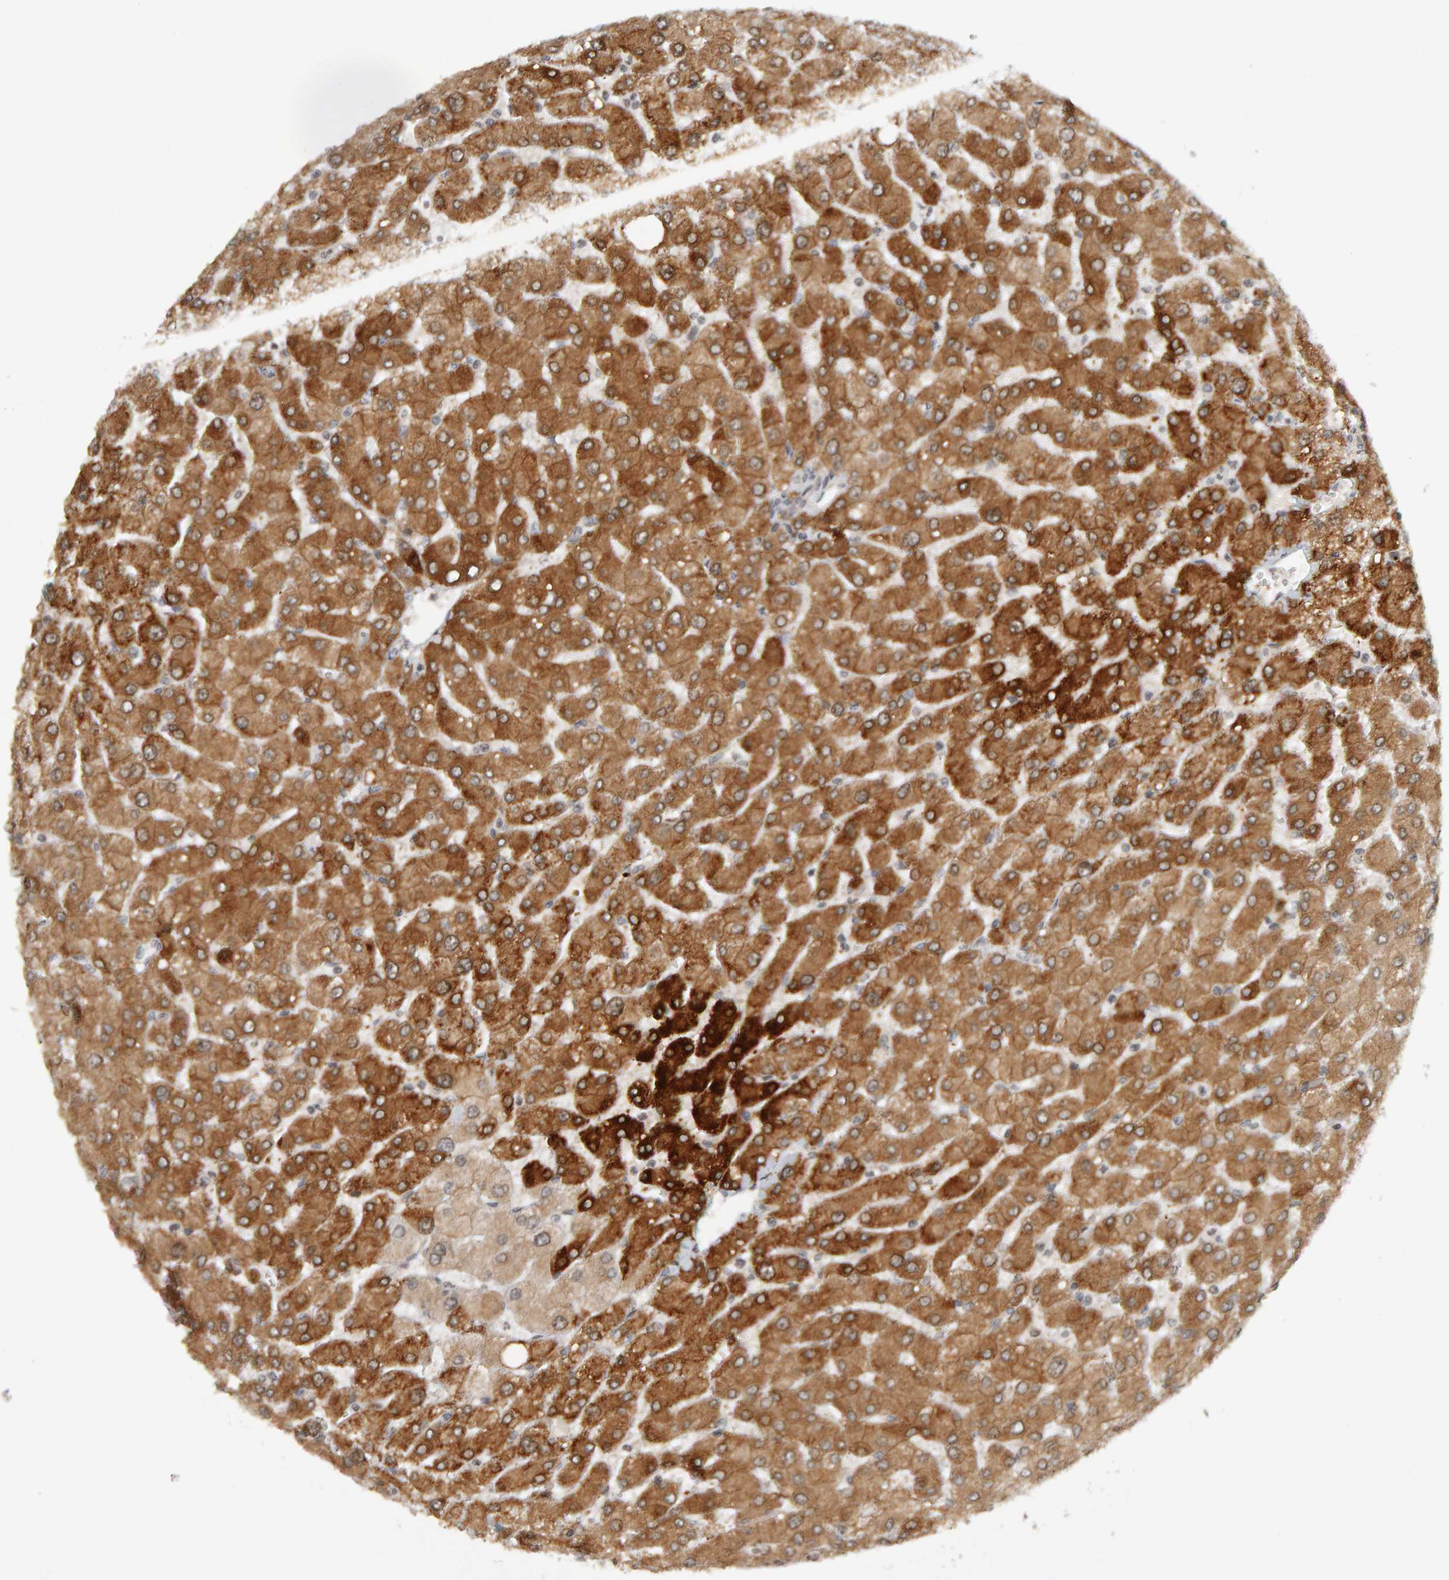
{"staining": {"intensity": "negative", "quantity": "none", "location": "none"}, "tissue": "liver", "cell_type": "Cholangiocytes", "image_type": "normal", "snomed": [{"axis": "morphology", "description": "Normal tissue, NOS"}, {"axis": "topography", "description": "Liver"}], "caption": "The histopathology image displays no significant staining in cholangiocytes of liver. (DAB immunohistochemistry with hematoxylin counter stain).", "gene": "TRAM1", "patient": {"sex": "male", "age": 55}}